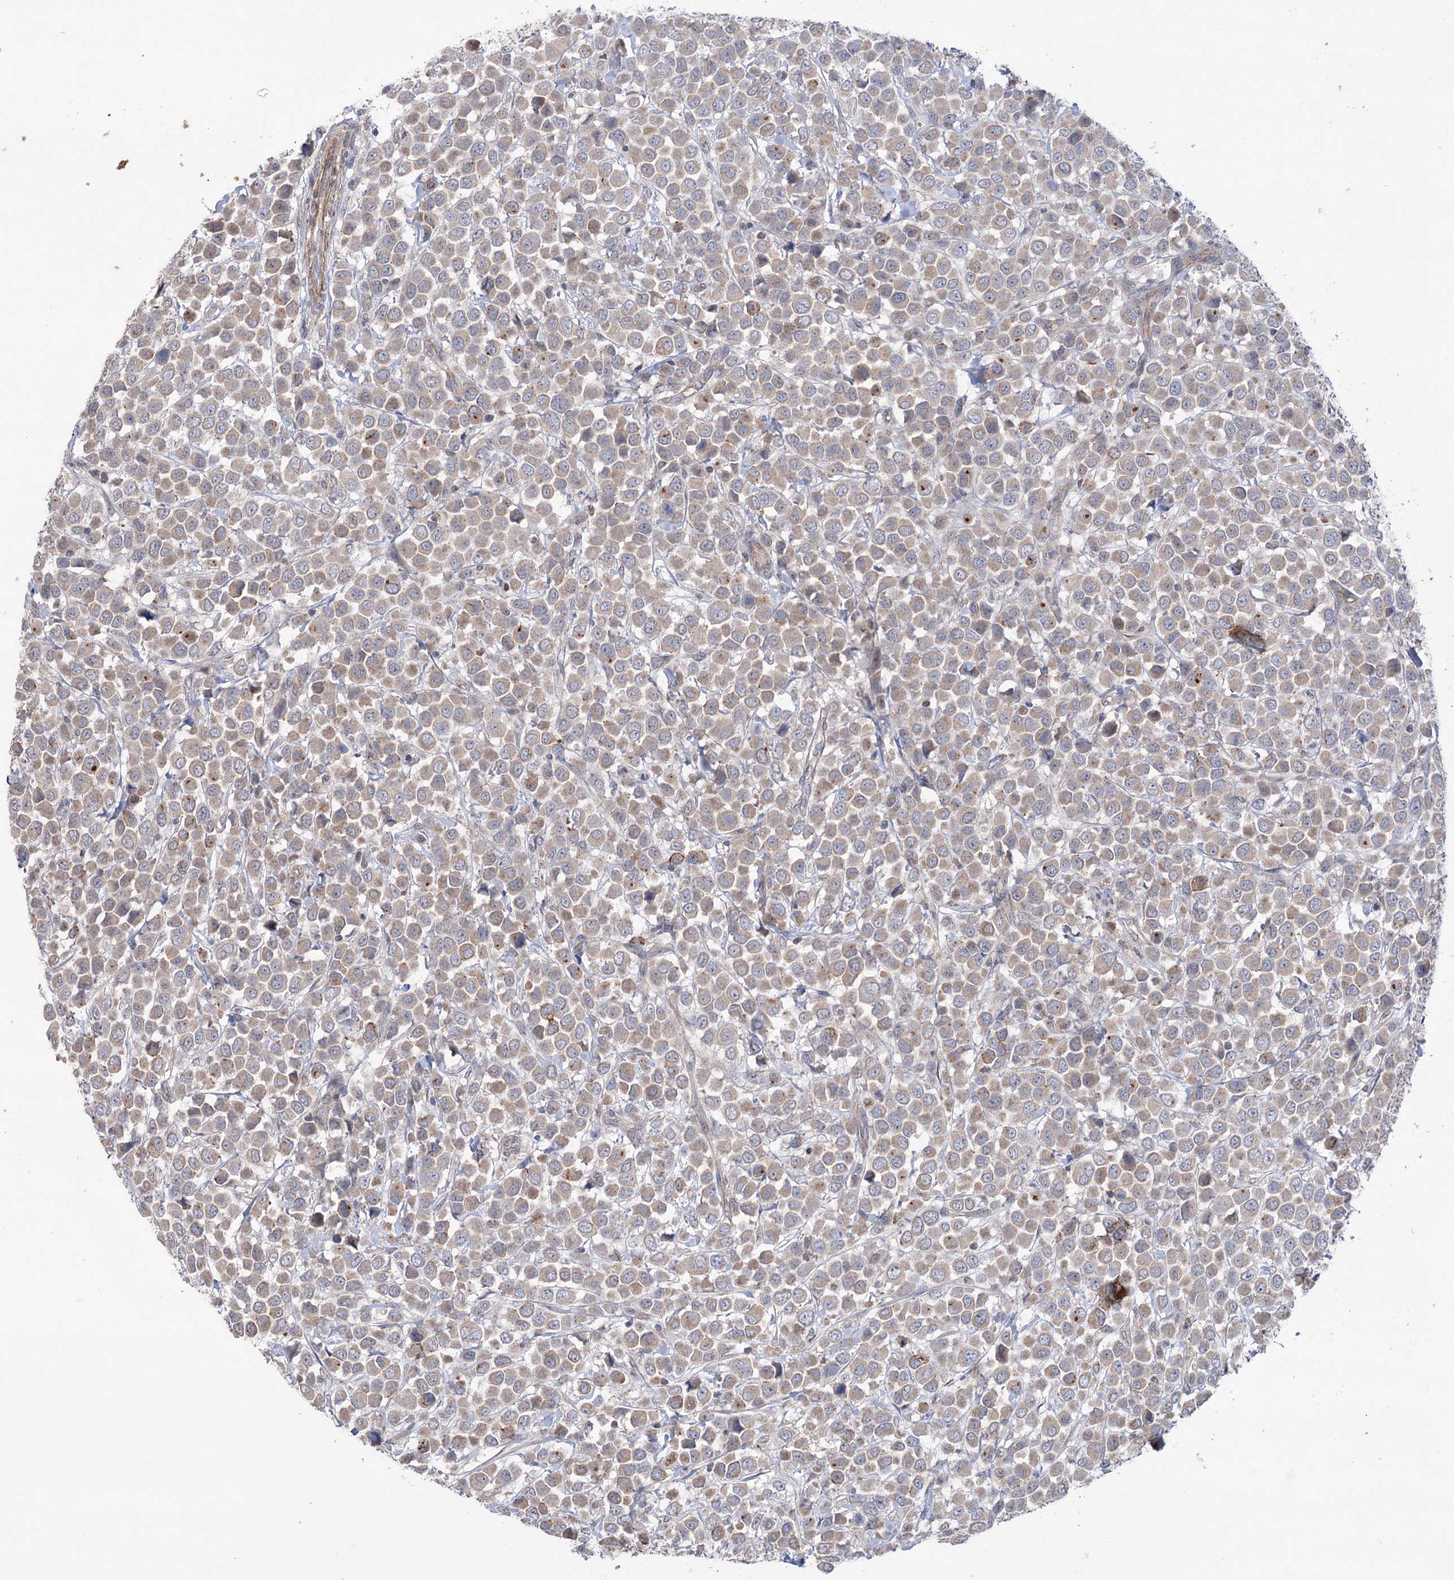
{"staining": {"intensity": "weak", "quantity": ">75%", "location": "cytoplasmic/membranous"}, "tissue": "breast cancer", "cell_type": "Tumor cells", "image_type": "cancer", "snomed": [{"axis": "morphology", "description": "Duct carcinoma"}, {"axis": "topography", "description": "Breast"}], "caption": "Immunohistochemistry (IHC) histopathology image of neoplastic tissue: invasive ductal carcinoma (breast) stained using immunohistochemistry (IHC) demonstrates low levels of weak protein expression localized specifically in the cytoplasmic/membranous of tumor cells, appearing as a cytoplasmic/membranous brown color.", "gene": "TRIM71", "patient": {"sex": "female", "age": 61}}